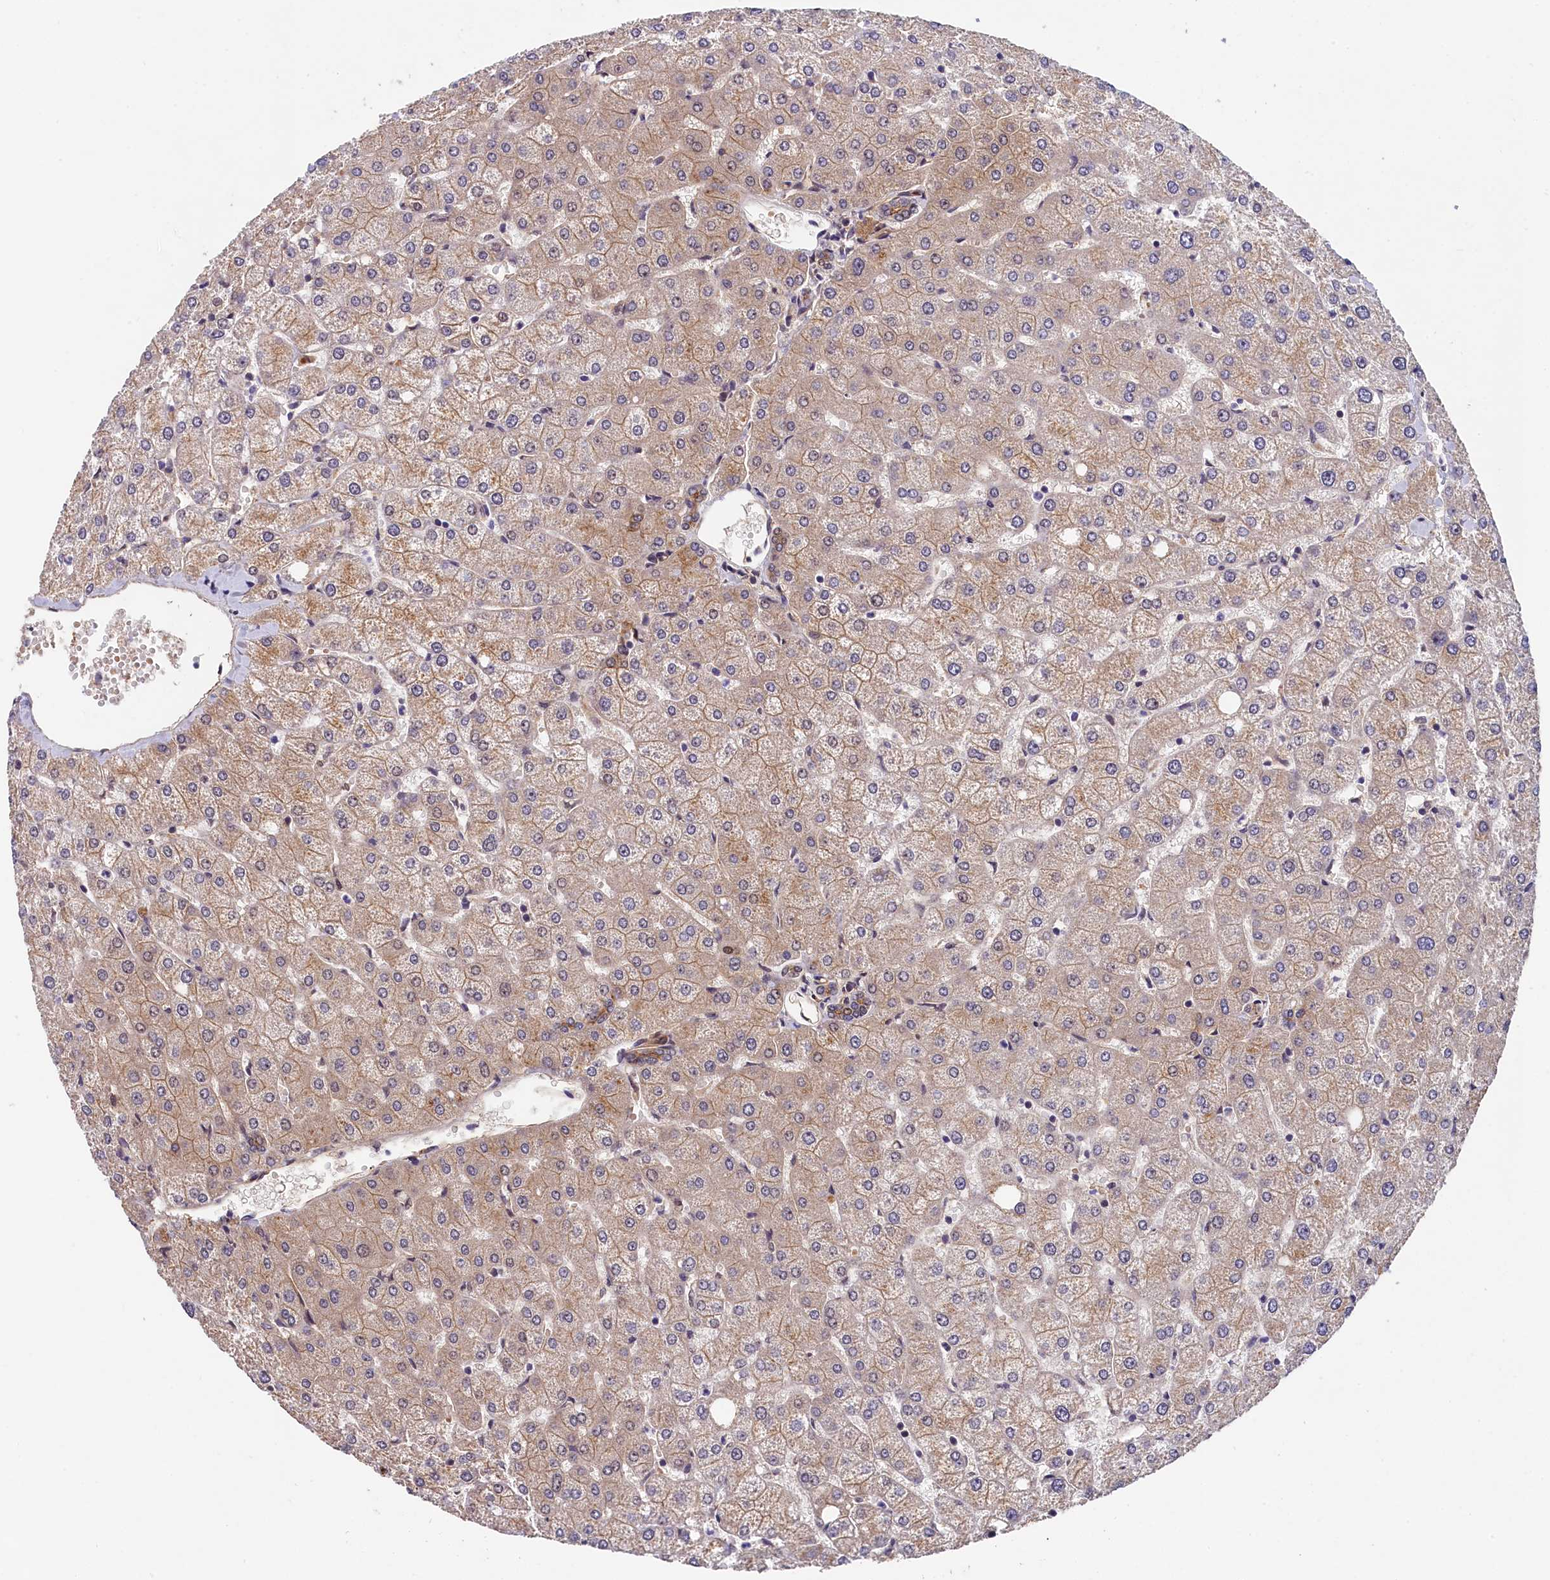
{"staining": {"intensity": "moderate", "quantity": ">75%", "location": "cytoplasmic/membranous"}, "tissue": "liver", "cell_type": "Cholangiocytes", "image_type": "normal", "snomed": [{"axis": "morphology", "description": "Normal tissue, NOS"}, {"axis": "topography", "description": "Liver"}], "caption": "Immunohistochemical staining of benign human liver displays medium levels of moderate cytoplasmic/membranous positivity in about >75% of cholangiocytes.", "gene": "ARL14EP", "patient": {"sex": "female", "age": 54}}